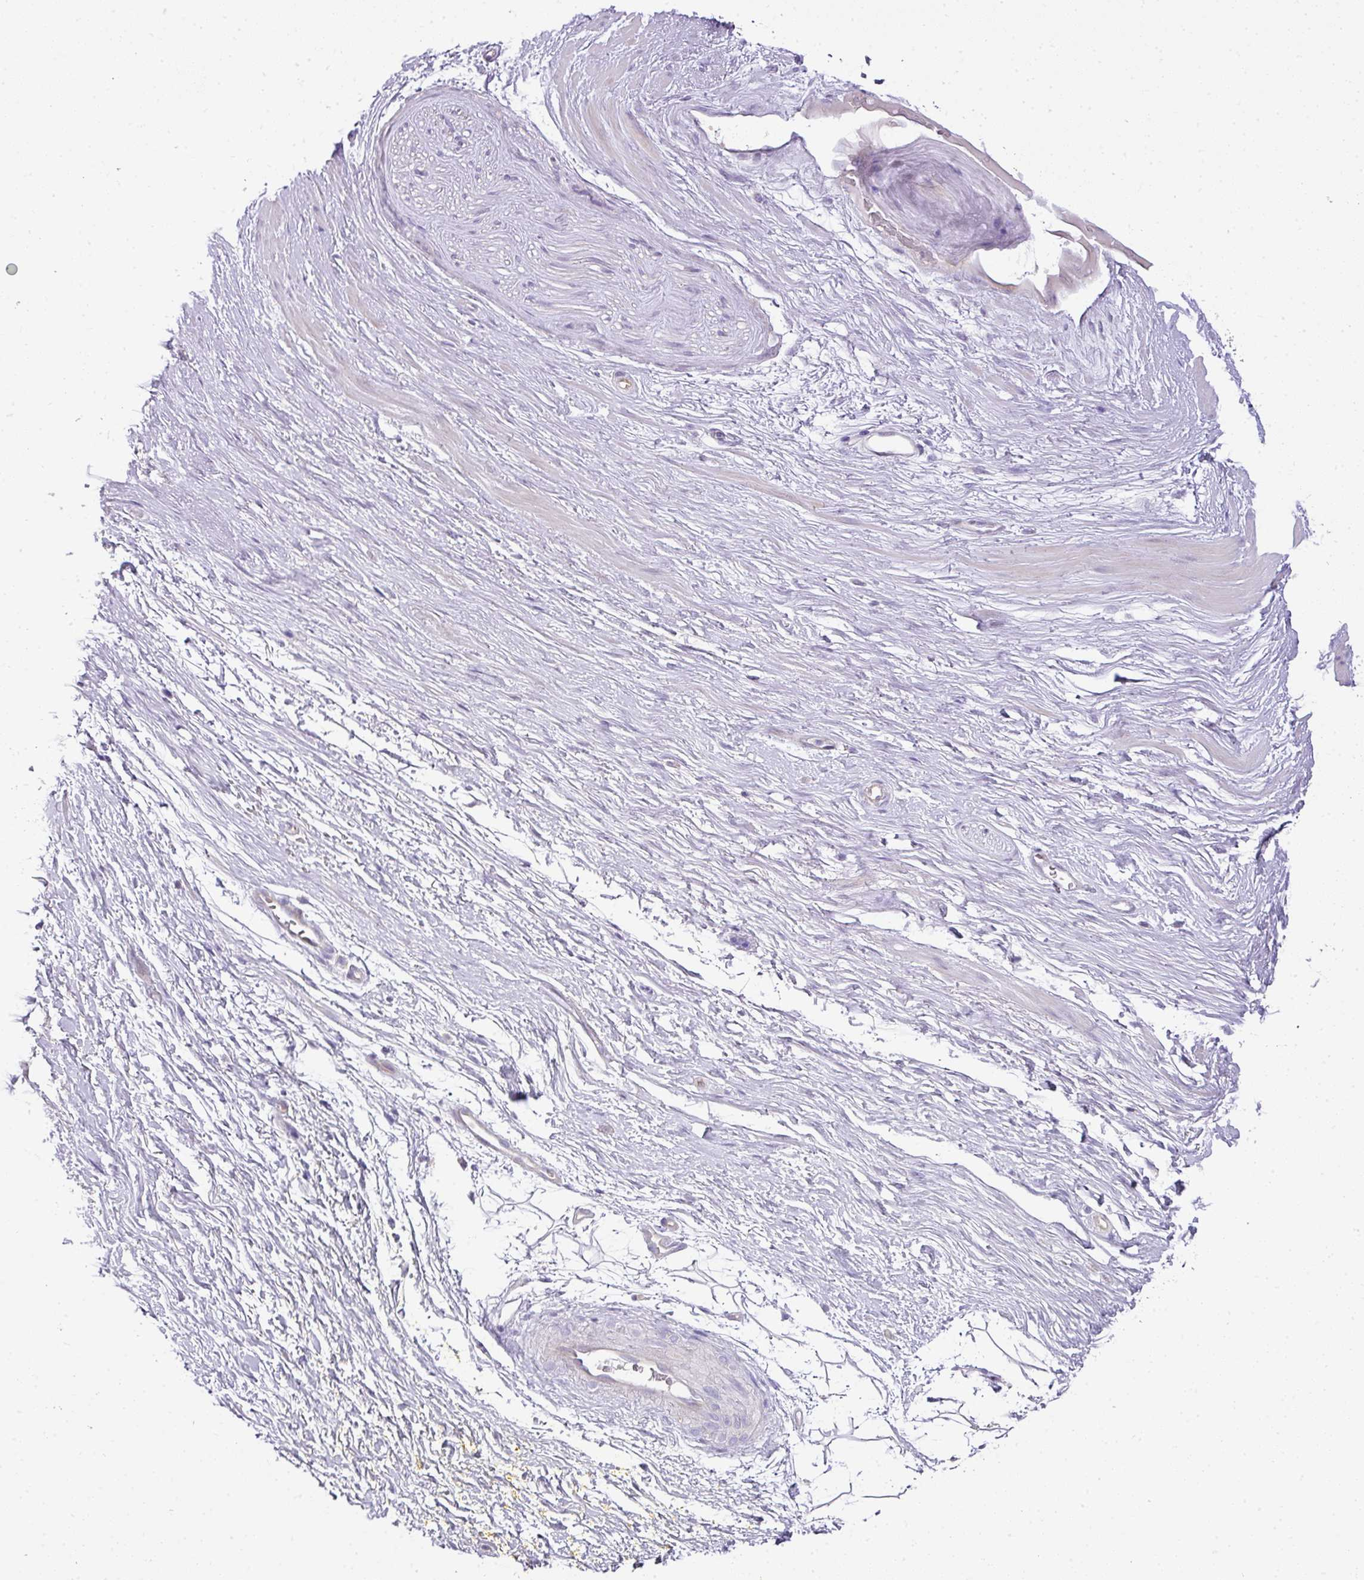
{"staining": {"intensity": "negative", "quantity": "none", "location": "none"}, "tissue": "adipose tissue", "cell_type": "Adipocytes", "image_type": "normal", "snomed": [{"axis": "morphology", "description": "Normal tissue, NOS"}, {"axis": "morphology", "description": "Adenocarcinoma, Low grade"}, {"axis": "topography", "description": "Prostate"}, {"axis": "topography", "description": "Peripheral nerve tissue"}], "caption": "This is an immunohistochemistry histopathology image of benign adipose tissue. There is no expression in adipocytes.", "gene": "HOXC13", "patient": {"sex": "male", "age": 63}}